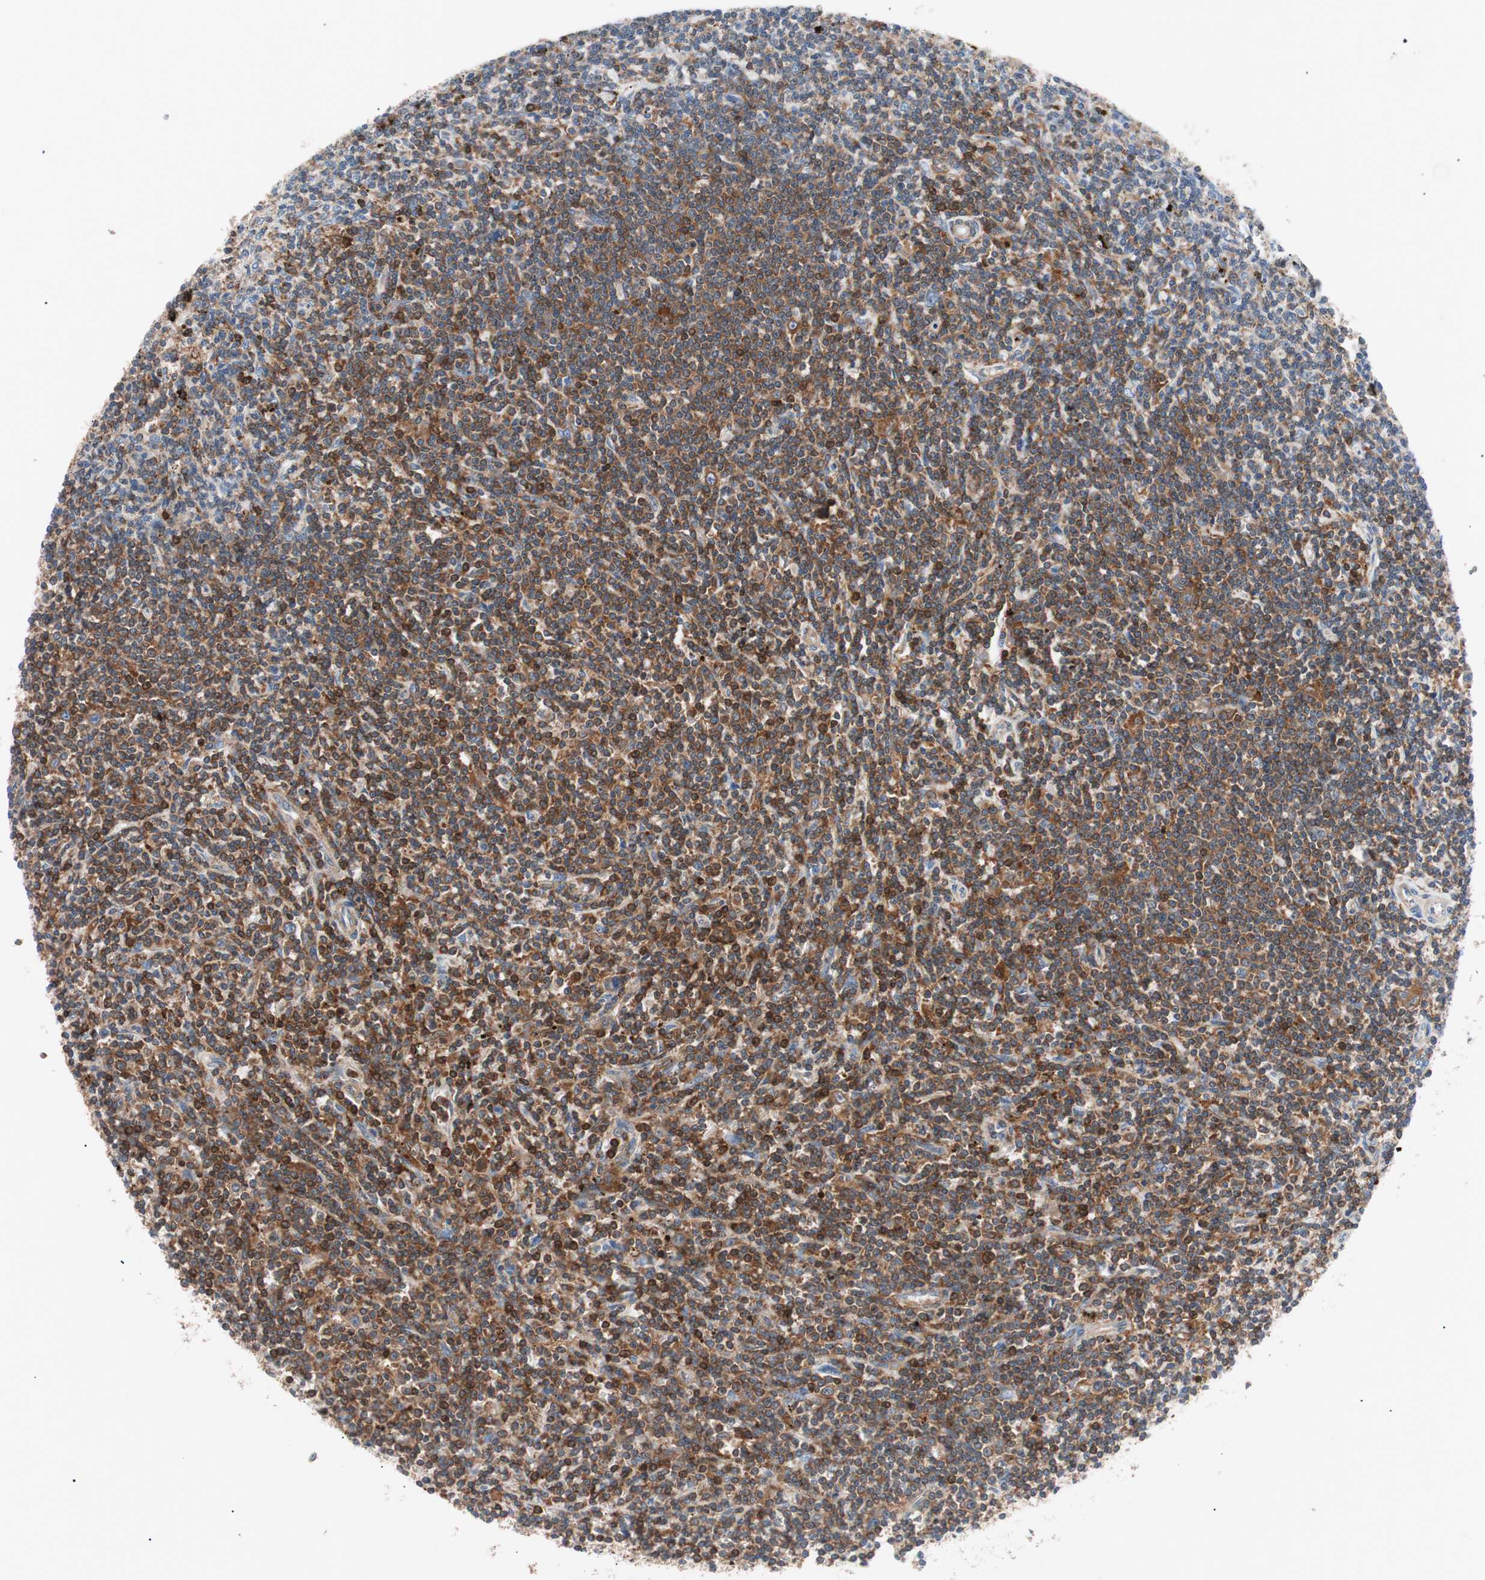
{"staining": {"intensity": "moderate", "quantity": ">75%", "location": "cytoplasmic/membranous"}, "tissue": "lymphoma", "cell_type": "Tumor cells", "image_type": "cancer", "snomed": [{"axis": "morphology", "description": "Malignant lymphoma, non-Hodgkin's type, Low grade"}, {"axis": "topography", "description": "Spleen"}], "caption": "DAB immunohistochemical staining of human low-grade malignant lymphoma, non-Hodgkin's type exhibits moderate cytoplasmic/membranous protein positivity in about >75% of tumor cells.", "gene": "PIK3R1", "patient": {"sex": "male", "age": 76}}